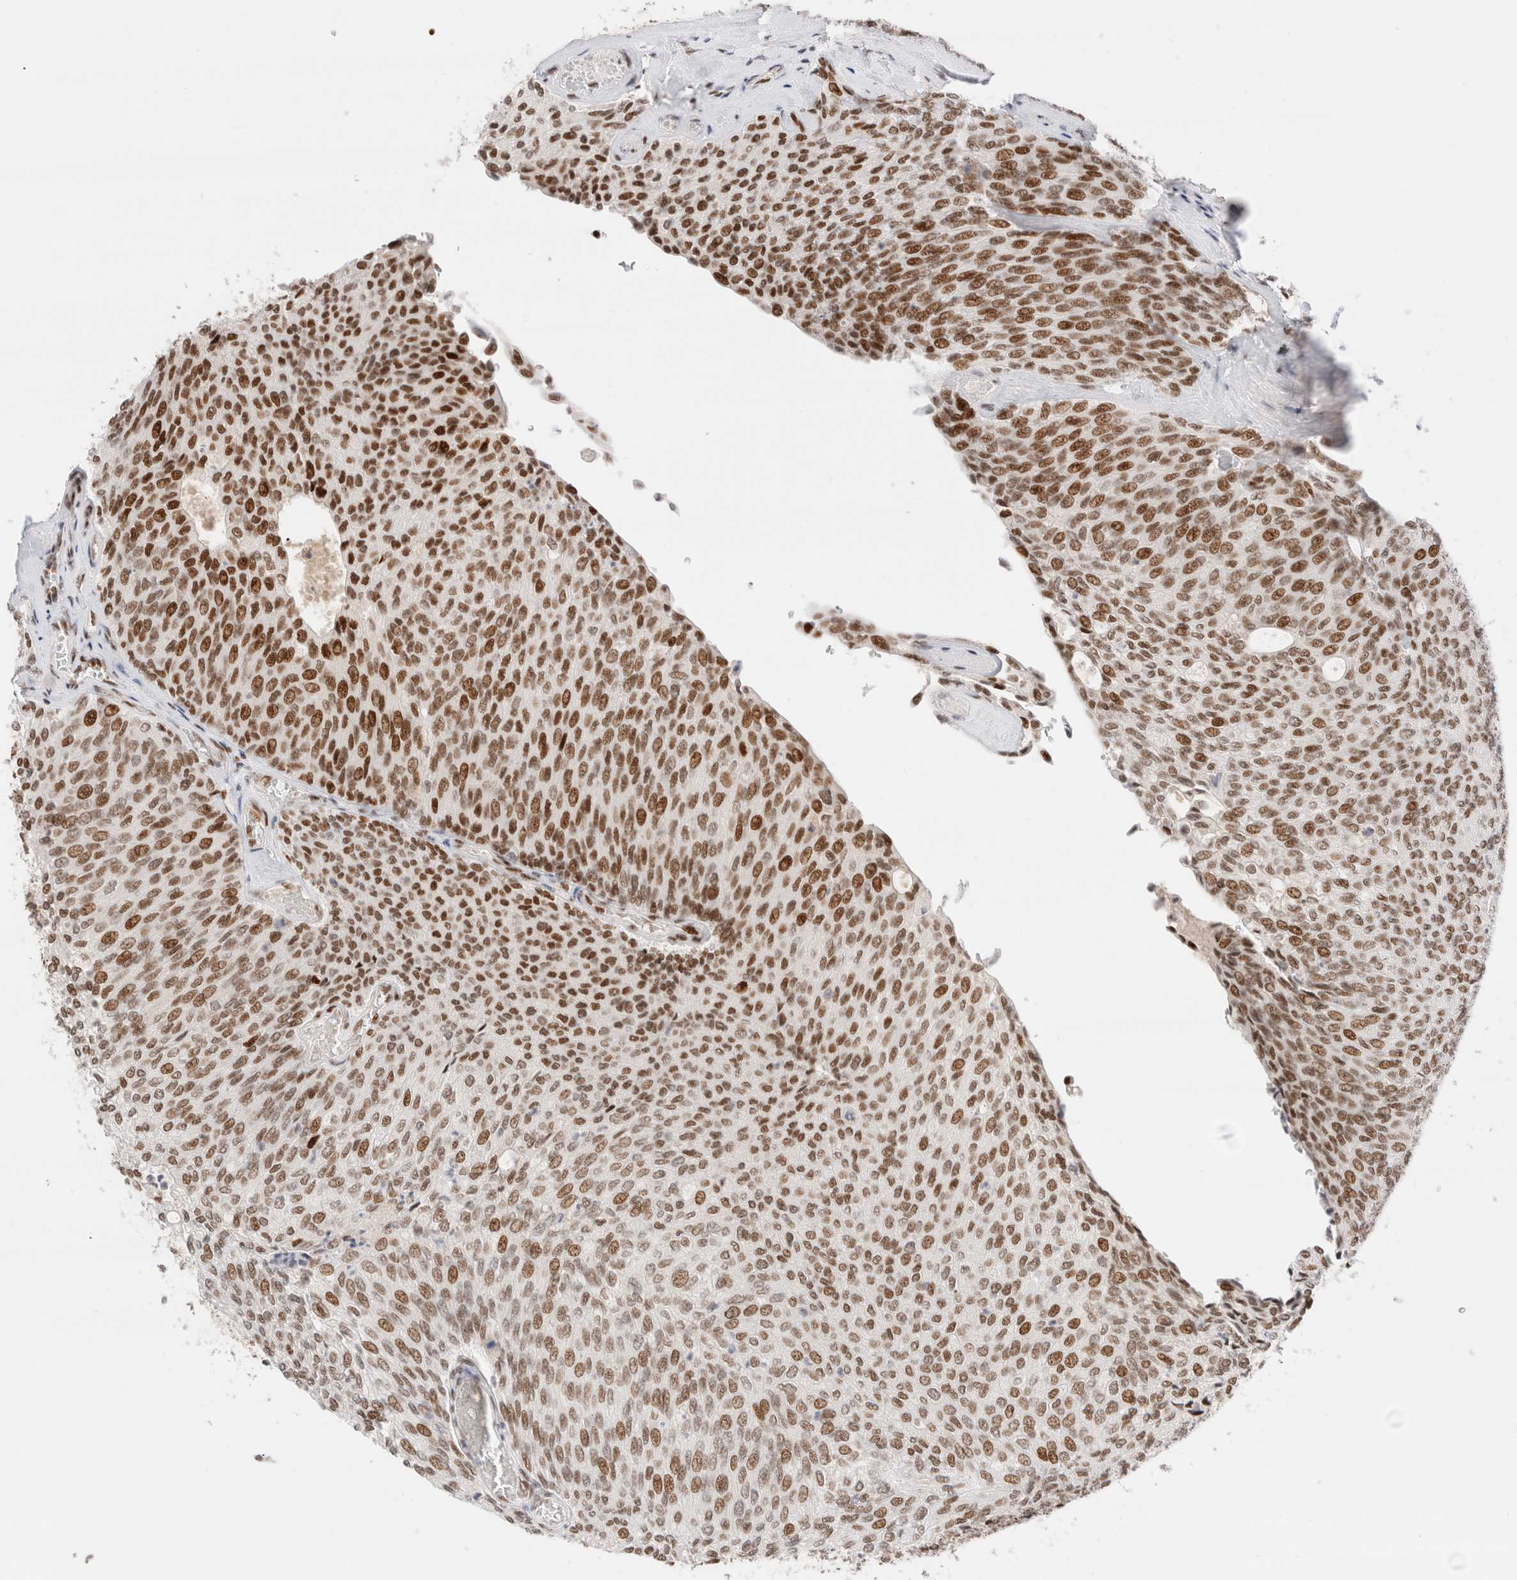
{"staining": {"intensity": "strong", "quantity": ">75%", "location": "nuclear"}, "tissue": "urothelial cancer", "cell_type": "Tumor cells", "image_type": "cancer", "snomed": [{"axis": "morphology", "description": "Urothelial carcinoma, Low grade"}, {"axis": "topography", "description": "Urinary bladder"}], "caption": "Low-grade urothelial carcinoma stained for a protein reveals strong nuclear positivity in tumor cells. The staining was performed using DAB (3,3'-diaminobenzidine), with brown indicating positive protein expression. Nuclei are stained blue with hematoxylin.", "gene": "ZNF282", "patient": {"sex": "female", "age": 79}}